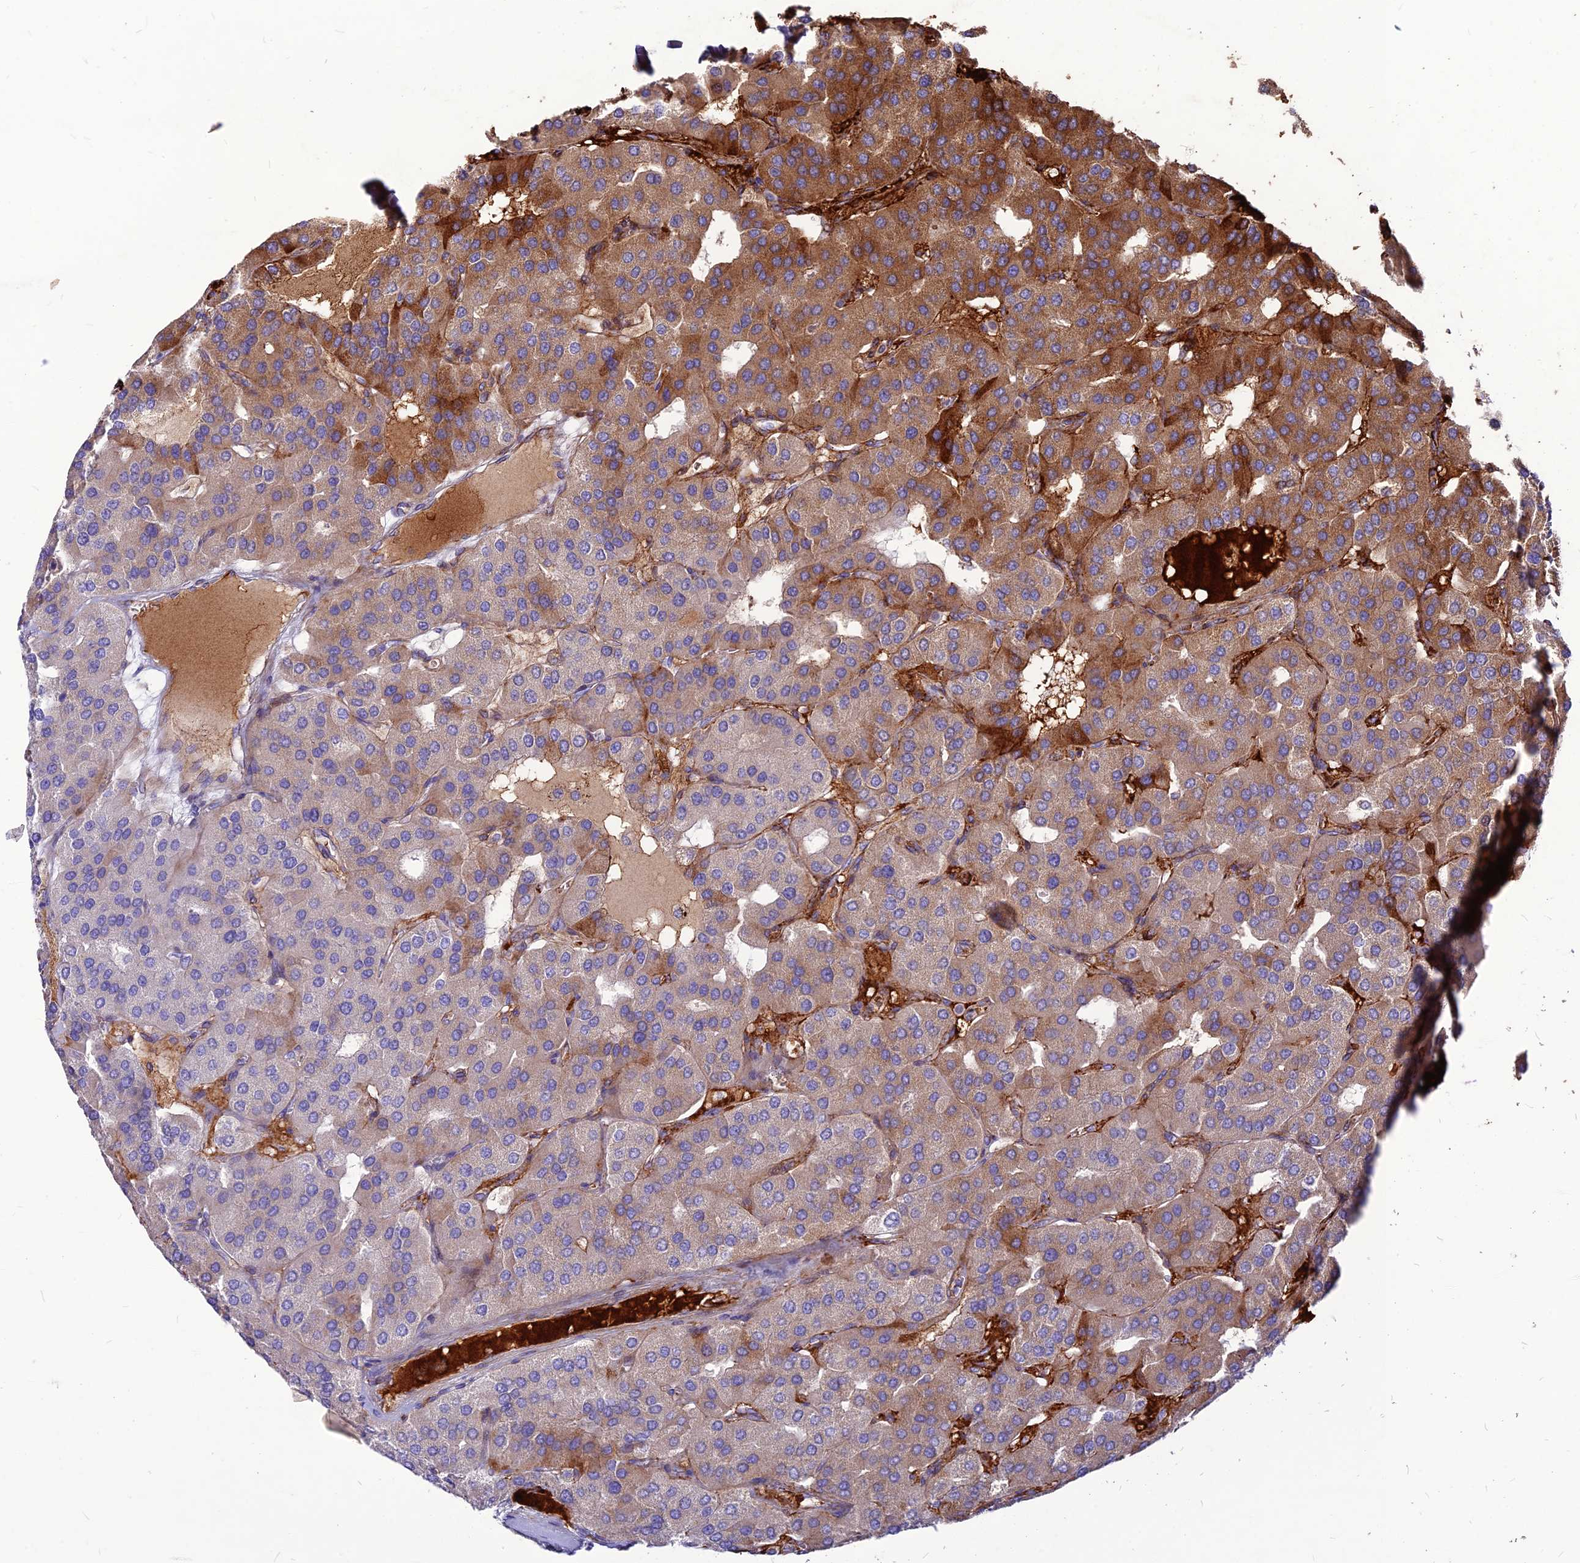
{"staining": {"intensity": "moderate", "quantity": "25%-75%", "location": "cytoplasmic/membranous"}, "tissue": "parathyroid gland", "cell_type": "Glandular cells", "image_type": "normal", "snomed": [{"axis": "morphology", "description": "Normal tissue, NOS"}, {"axis": "morphology", "description": "Adenoma, NOS"}, {"axis": "topography", "description": "Parathyroid gland"}], "caption": "This photomicrograph demonstrates immunohistochemistry (IHC) staining of normal human parathyroid gland, with medium moderate cytoplasmic/membranous positivity in about 25%-75% of glandular cells.", "gene": "RIMOC1", "patient": {"sex": "female", "age": 86}}